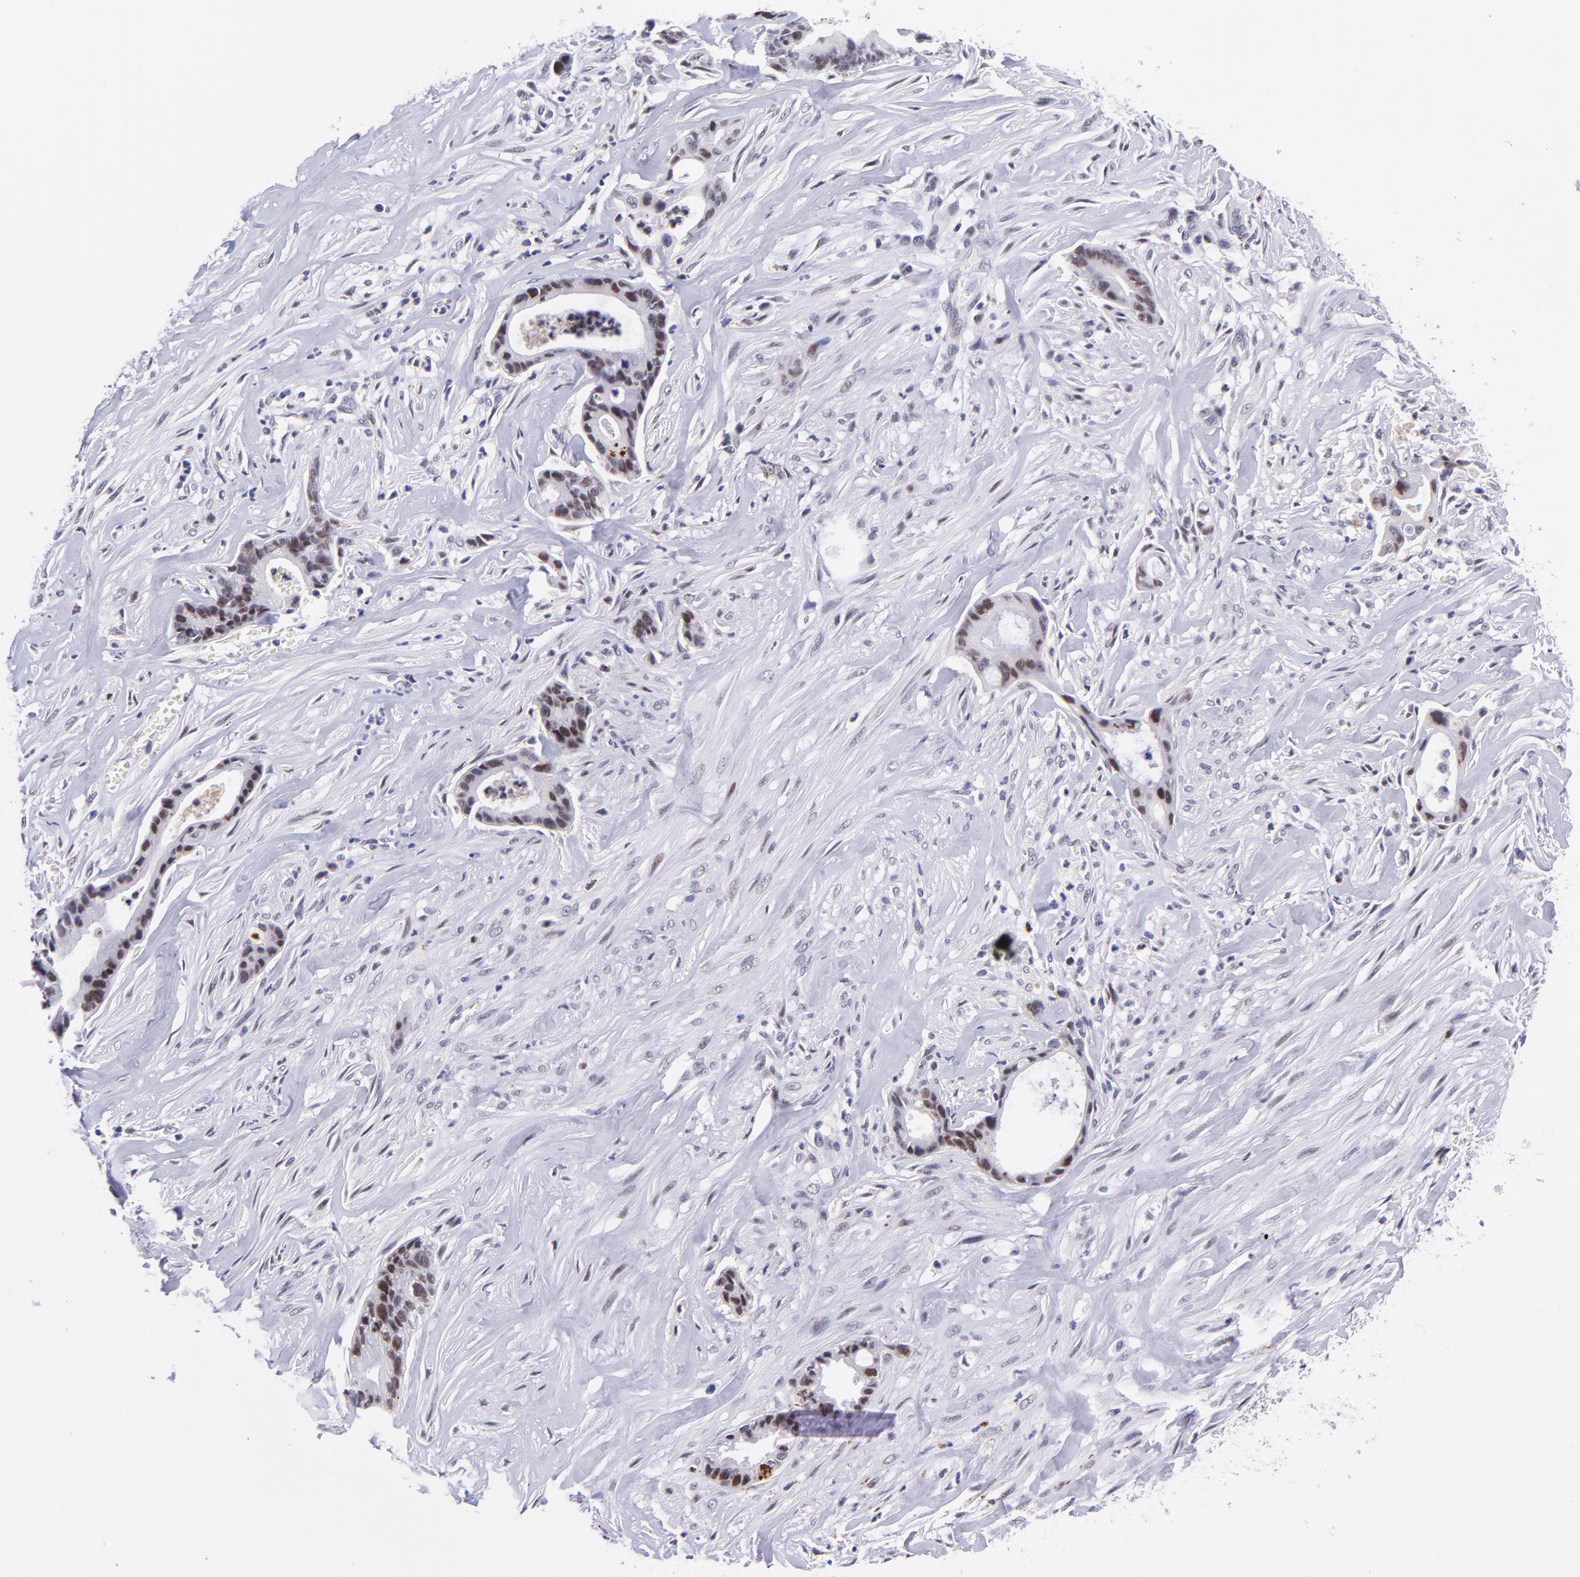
{"staining": {"intensity": "weak", "quantity": "25%-75%", "location": "nuclear"}, "tissue": "liver cancer", "cell_type": "Tumor cells", "image_type": "cancer", "snomed": [{"axis": "morphology", "description": "Cholangiocarcinoma"}, {"axis": "topography", "description": "Liver"}], "caption": "A brown stain labels weak nuclear staining of a protein in human liver cancer (cholangiocarcinoma) tumor cells. (IHC, brightfield microscopy, high magnification).", "gene": "SOX6", "patient": {"sex": "female", "age": 55}}